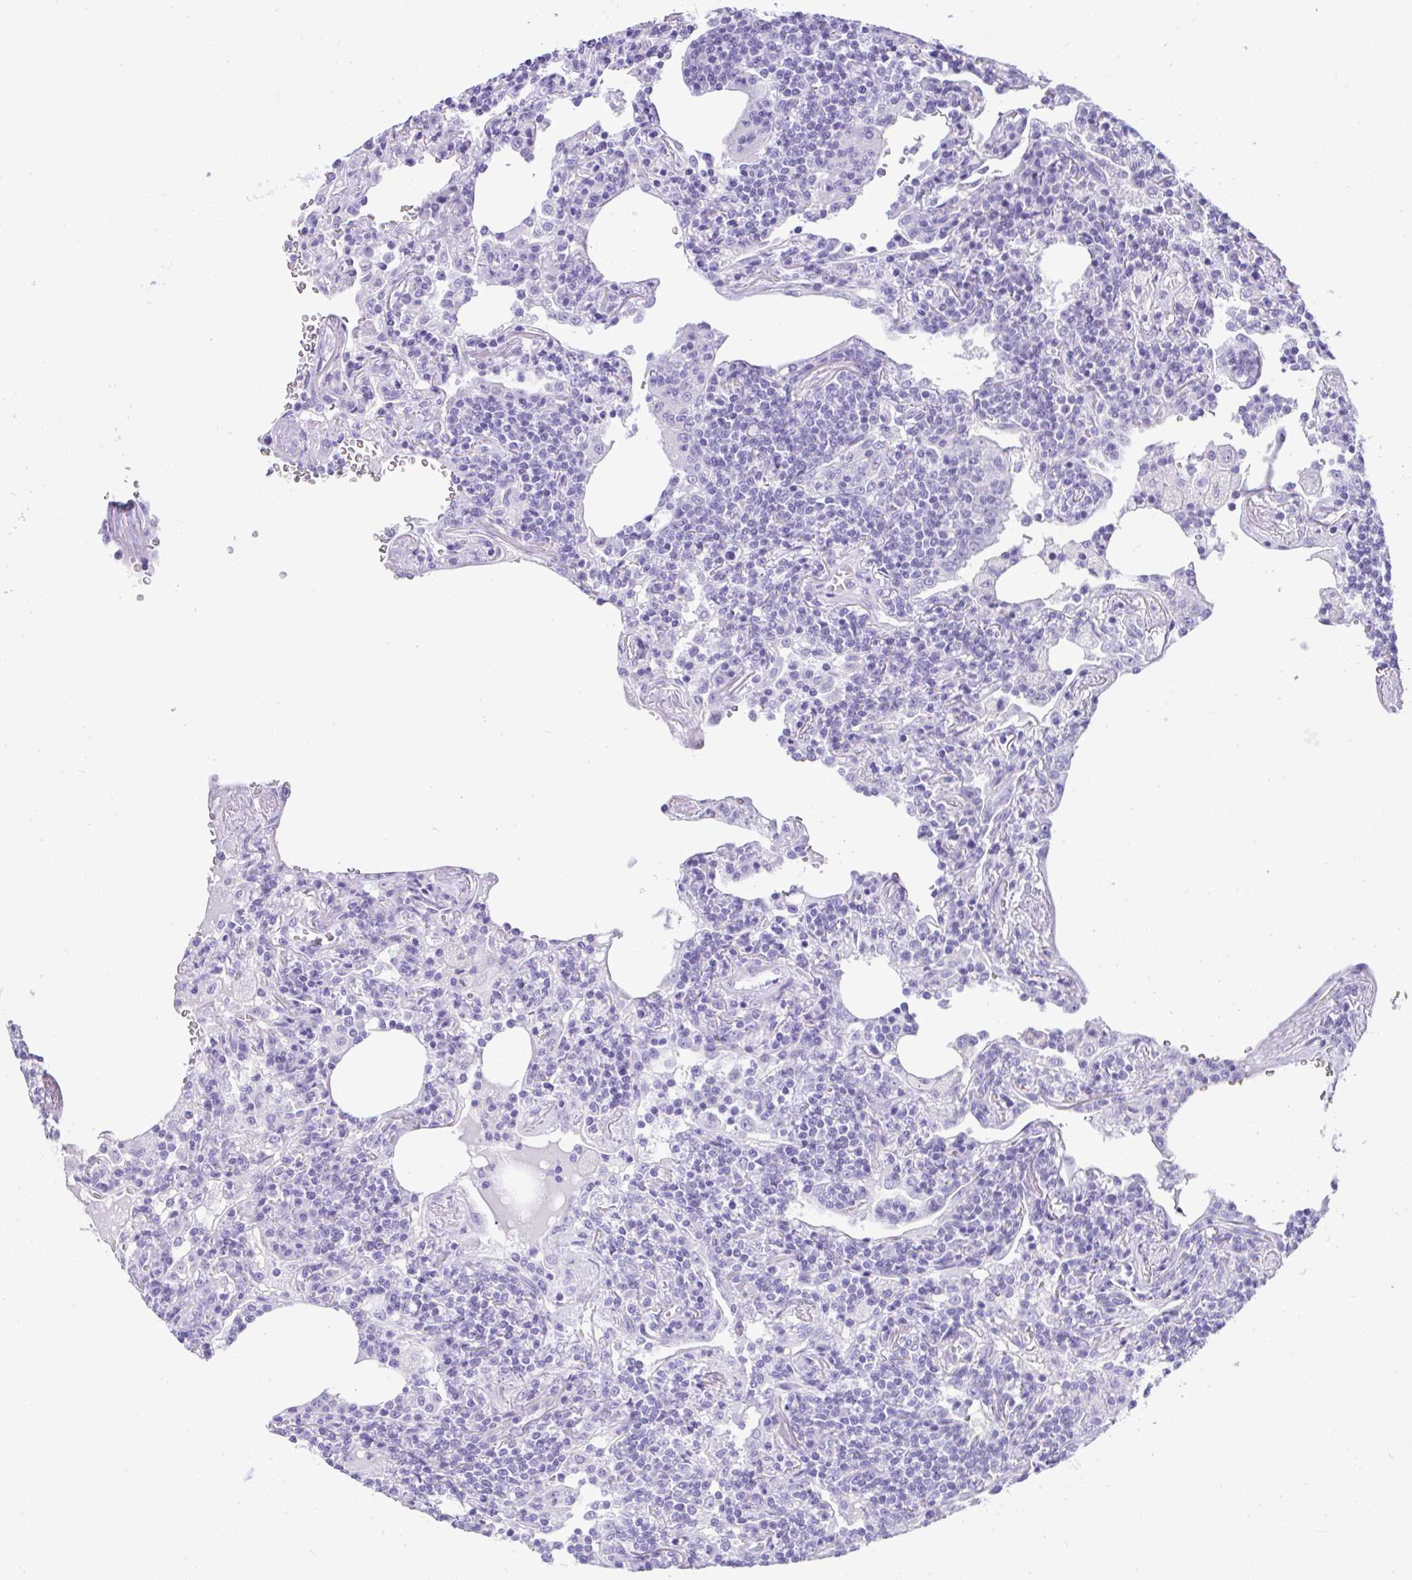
{"staining": {"intensity": "negative", "quantity": "none", "location": "none"}, "tissue": "lymphoma", "cell_type": "Tumor cells", "image_type": "cancer", "snomed": [{"axis": "morphology", "description": "Malignant lymphoma, non-Hodgkin's type, Low grade"}, {"axis": "topography", "description": "Lung"}], "caption": "Tumor cells are negative for brown protein staining in malignant lymphoma, non-Hodgkin's type (low-grade). (Immunohistochemistry (ihc), brightfield microscopy, high magnification).", "gene": "RNF183", "patient": {"sex": "female", "age": 71}}